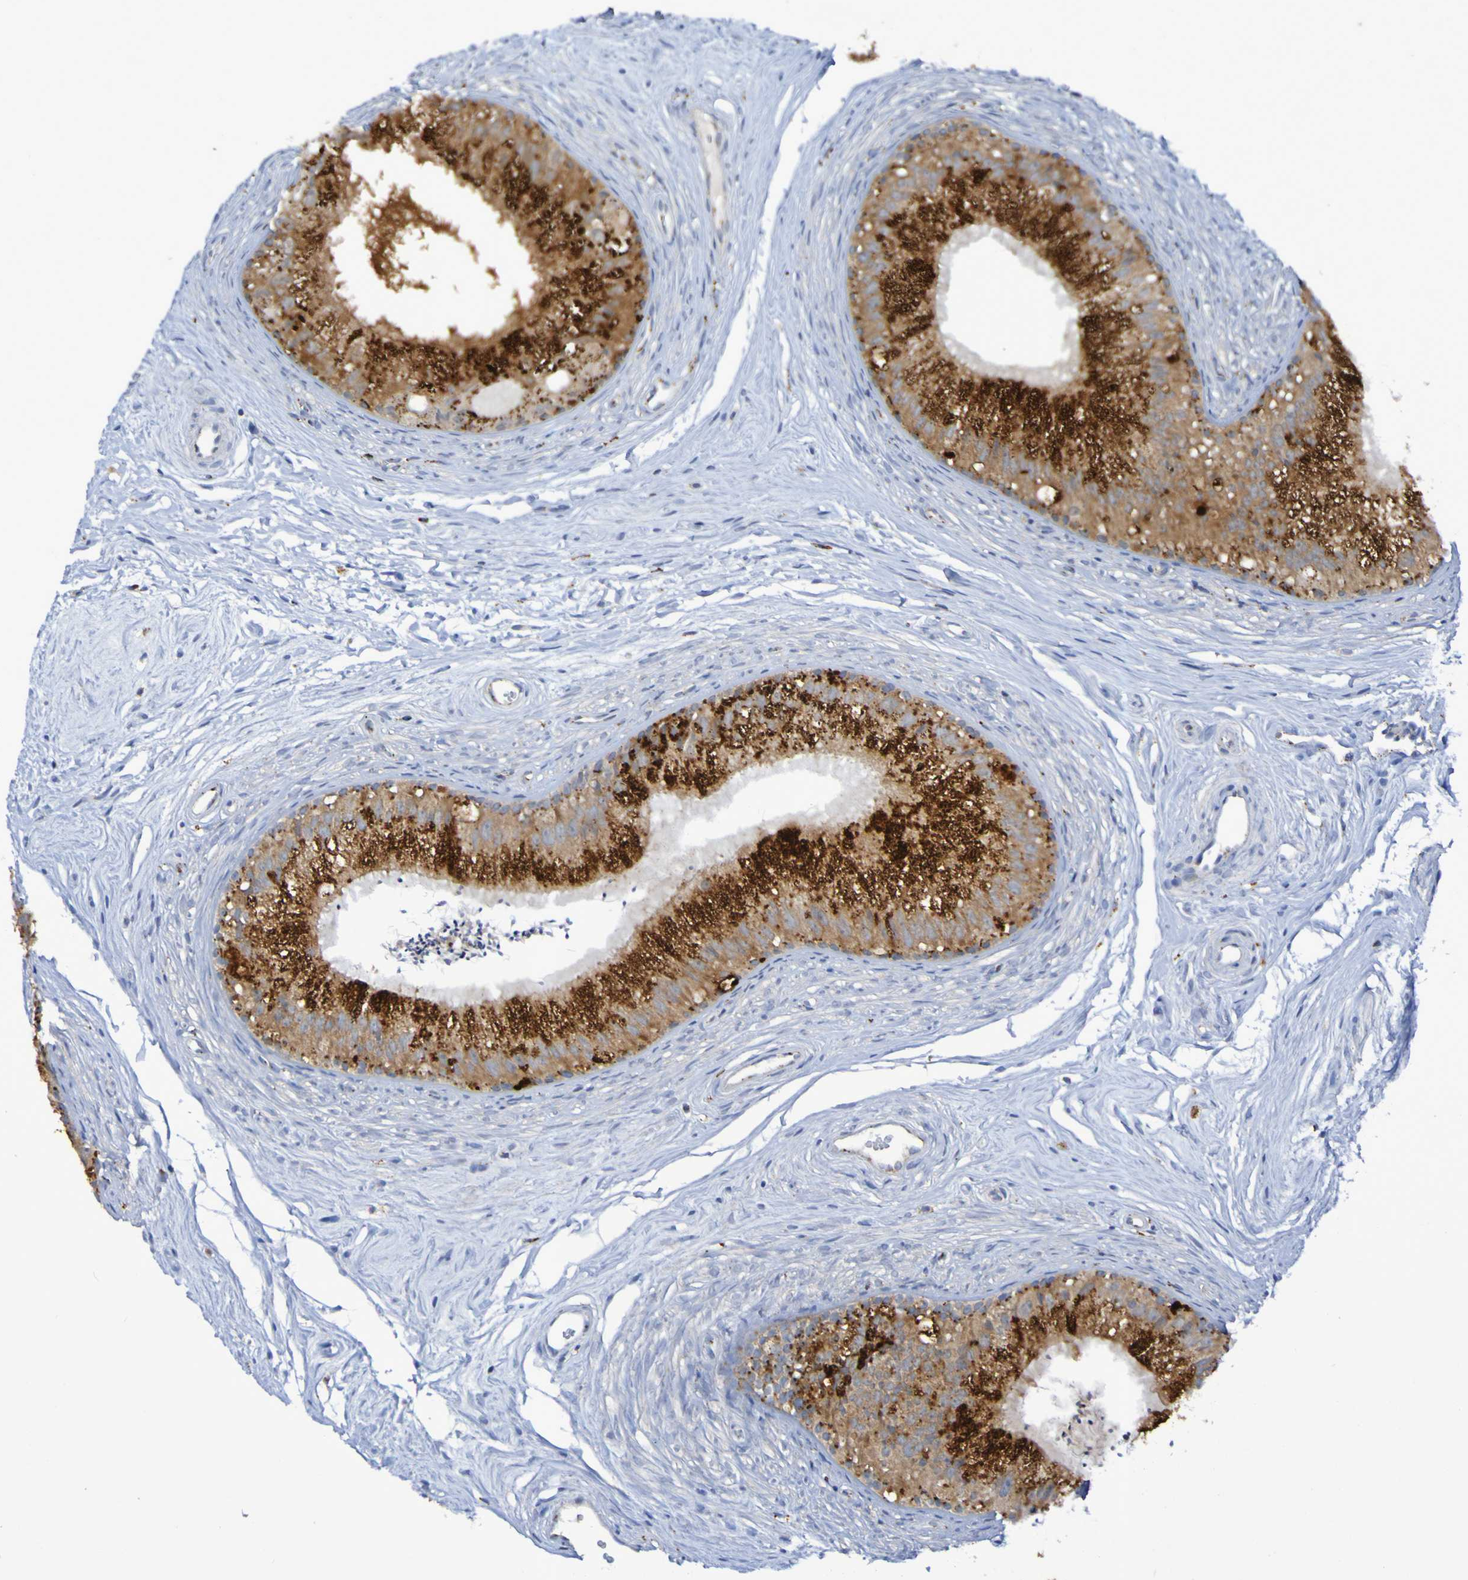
{"staining": {"intensity": "strong", "quantity": ">75%", "location": "cytoplasmic/membranous"}, "tissue": "epididymis", "cell_type": "Glandular cells", "image_type": "normal", "snomed": [{"axis": "morphology", "description": "Normal tissue, NOS"}, {"axis": "topography", "description": "Epididymis"}], "caption": "Protein expression analysis of benign human epididymis reveals strong cytoplasmic/membranous staining in about >75% of glandular cells. (Brightfield microscopy of DAB IHC at high magnification).", "gene": "TPH1", "patient": {"sex": "male", "age": 56}}